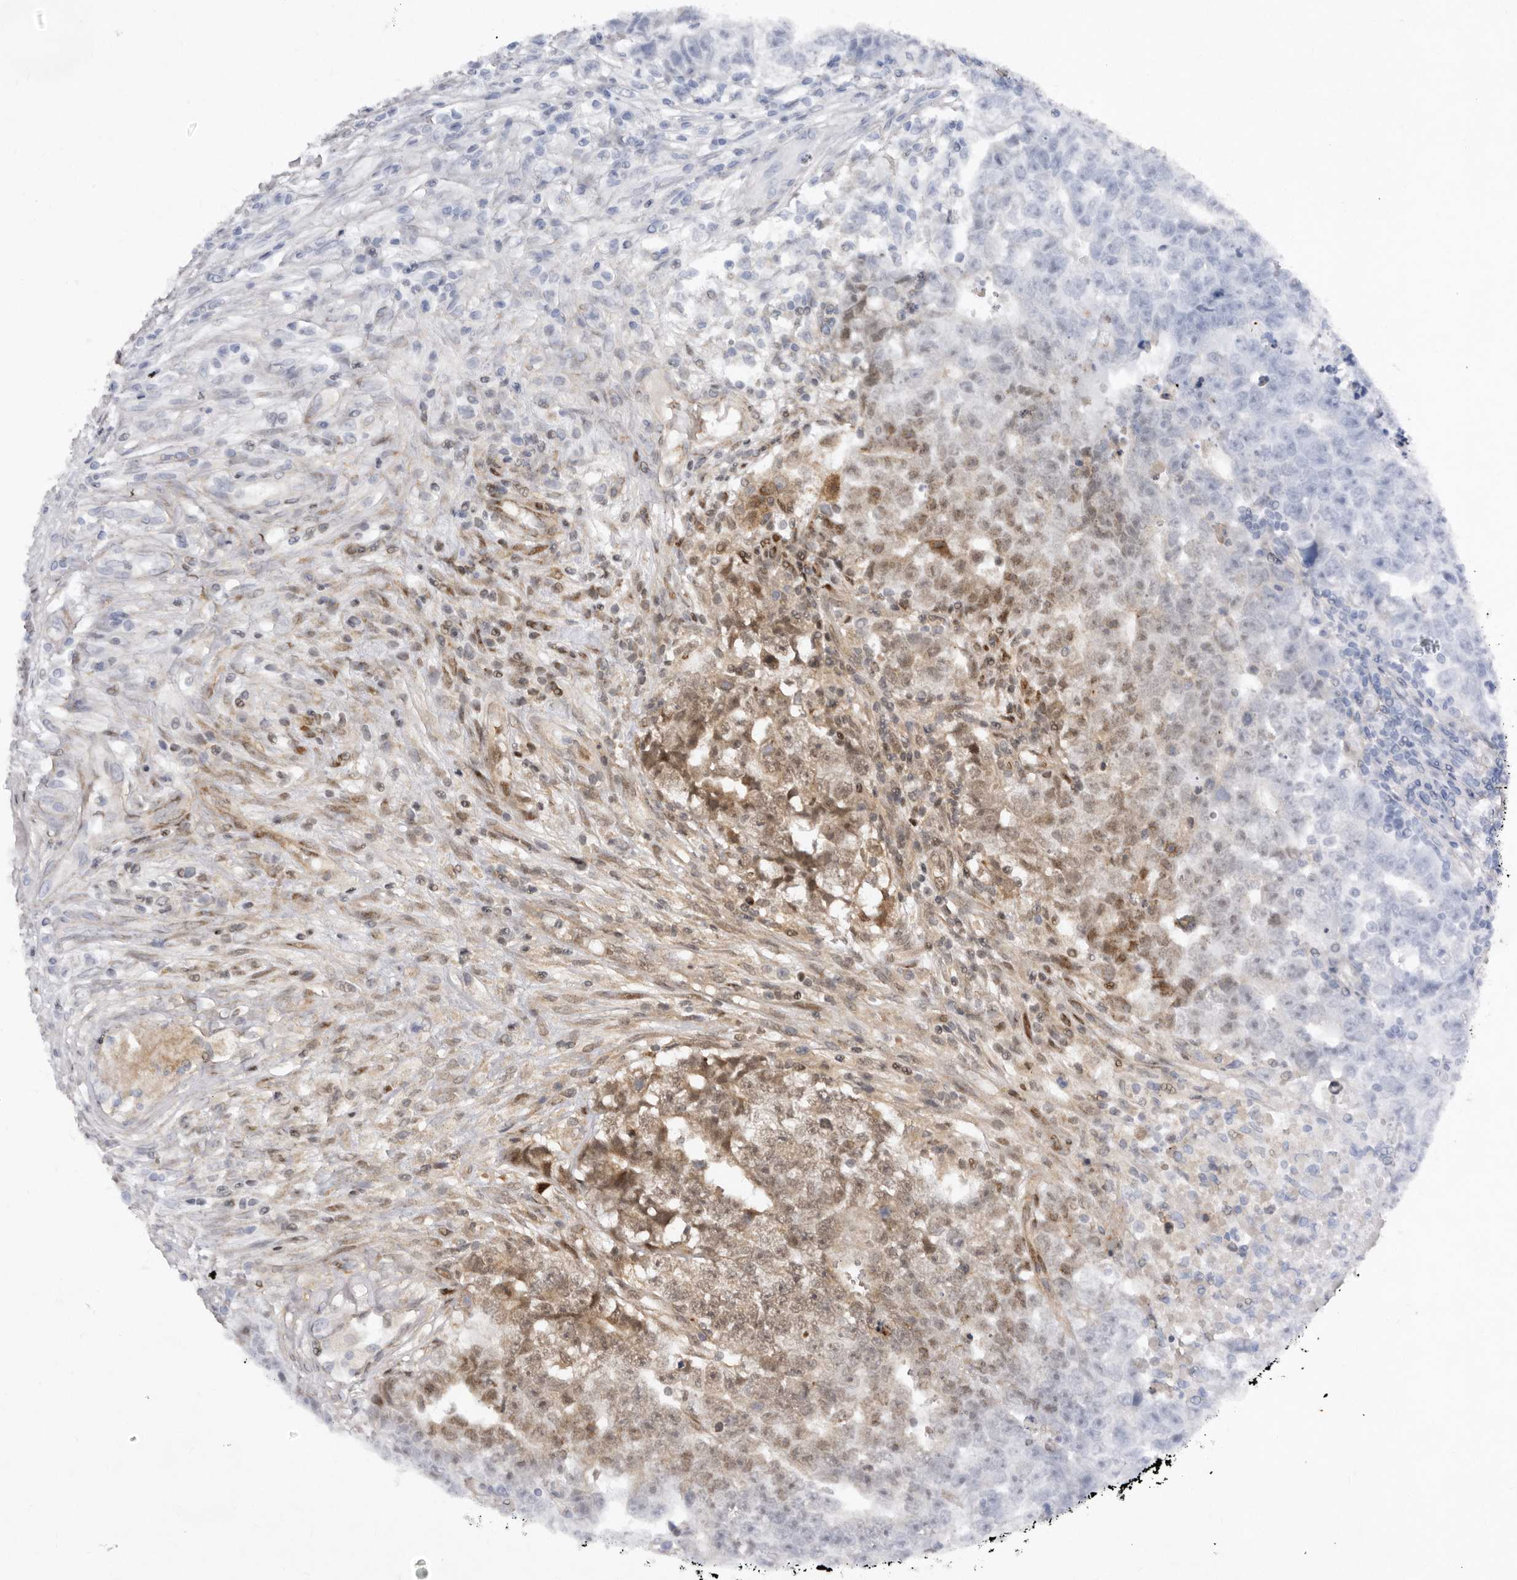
{"staining": {"intensity": "moderate", "quantity": "25%-75%", "location": "cytoplasmic/membranous"}, "tissue": "testis cancer", "cell_type": "Tumor cells", "image_type": "cancer", "snomed": [{"axis": "morphology", "description": "Carcinoma, Embryonal, NOS"}, {"axis": "topography", "description": "Testis"}], "caption": "Immunohistochemical staining of human embryonal carcinoma (testis) shows medium levels of moderate cytoplasmic/membranous staining in about 25%-75% of tumor cells.", "gene": "ABL1", "patient": {"sex": "male", "age": 25}}